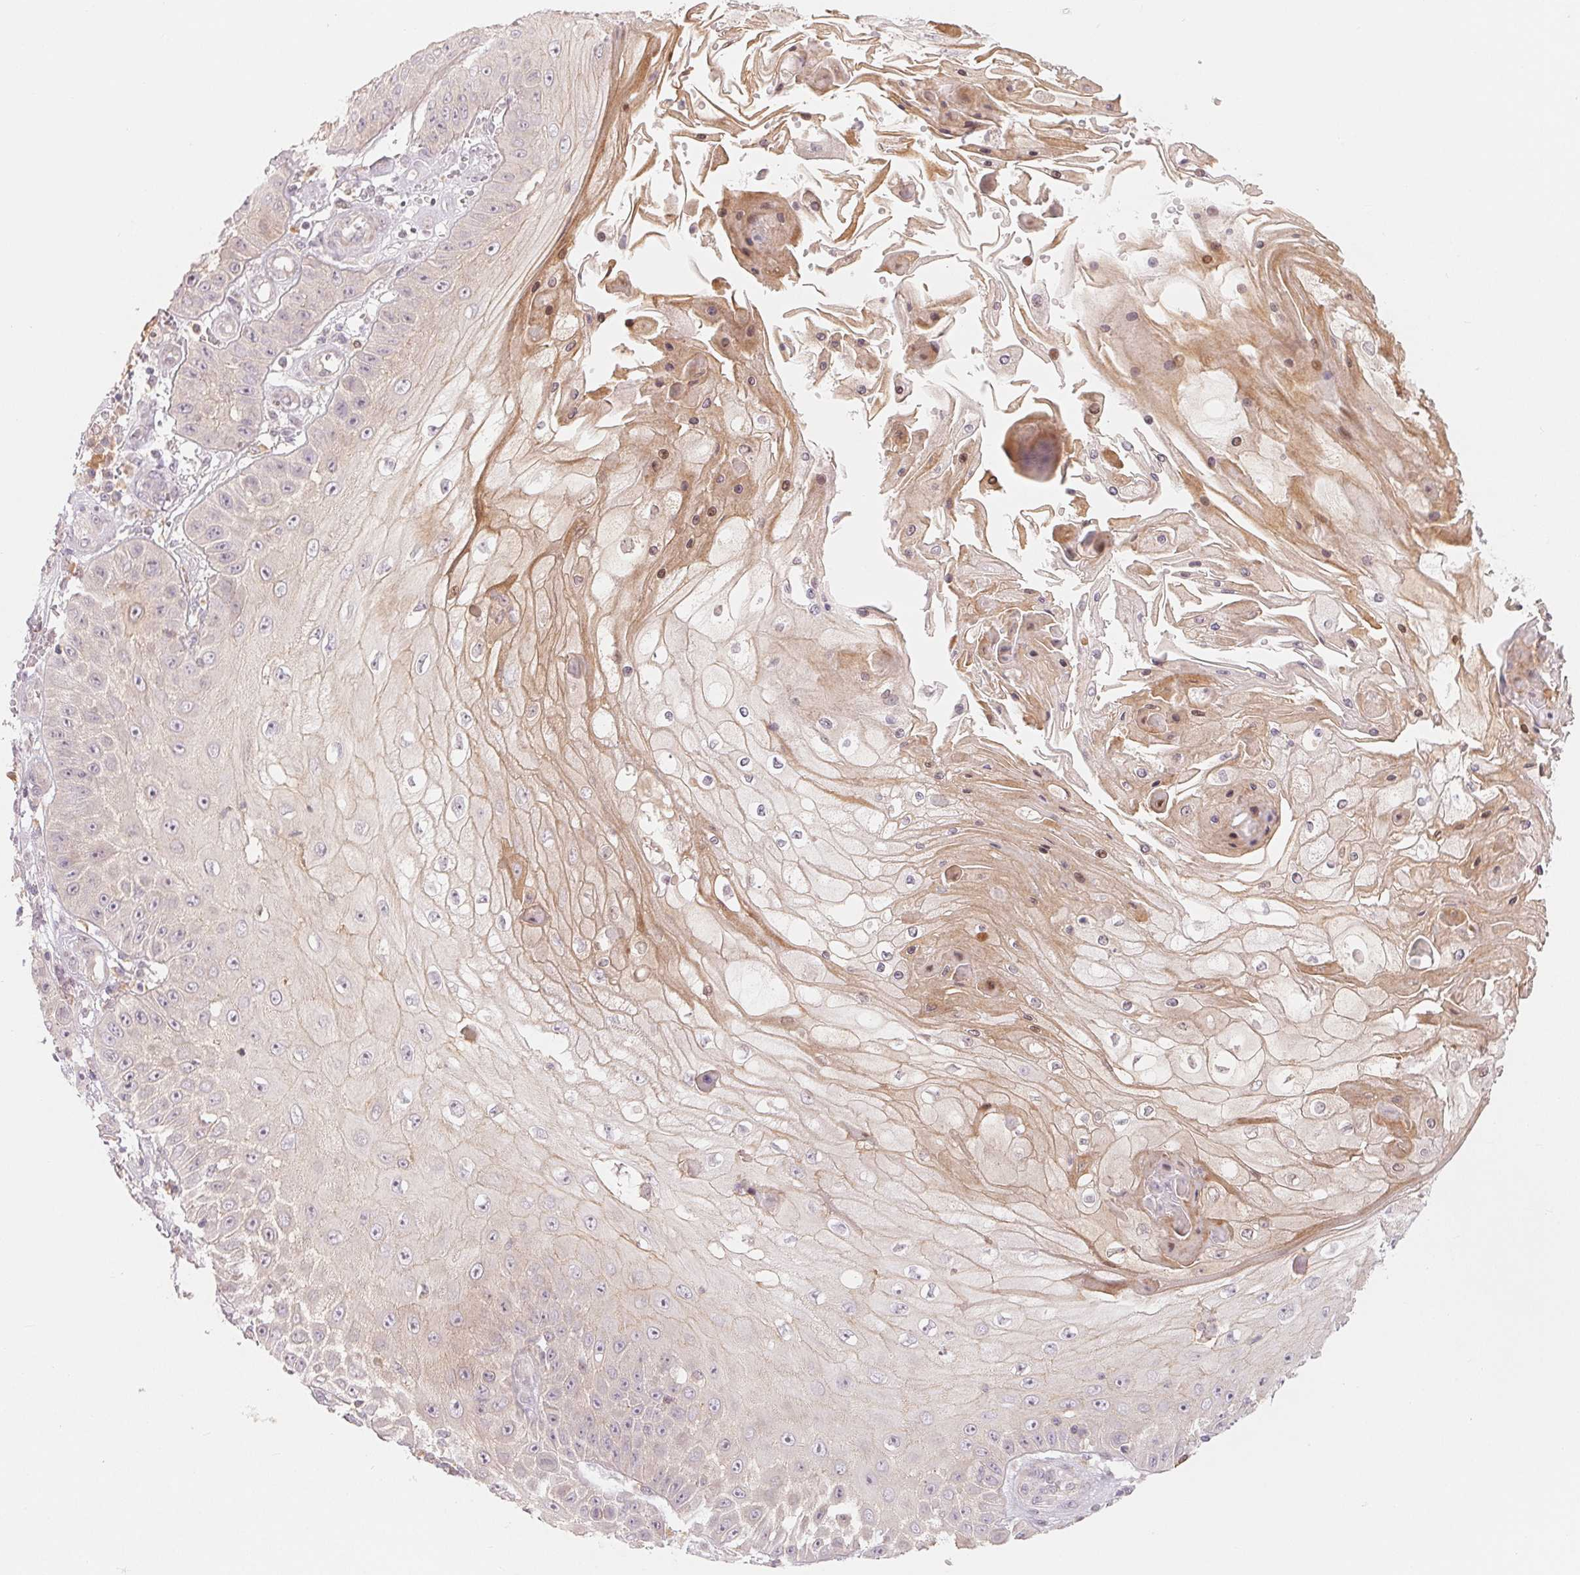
{"staining": {"intensity": "moderate", "quantity": "<25%", "location": "cytoplasmic/membranous,nuclear"}, "tissue": "skin cancer", "cell_type": "Tumor cells", "image_type": "cancer", "snomed": [{"axis": "morphology", "description": "Squamous cell carcinoma, NOS"}, {"axis": "topography", "description": "Skin"}], "caption": "The histopathology image exhibits immunohistochemical staining of squamous cell carcinoma (skin). There is moderate cytoplasmic/membranous and nuclear staining is present in about <25% of tumor cells. (DAB IHC, brown staining for protein, blue staining for nuclei).", "gene": "DENND2C", "patient": {"sex": "male", "age": 70}}